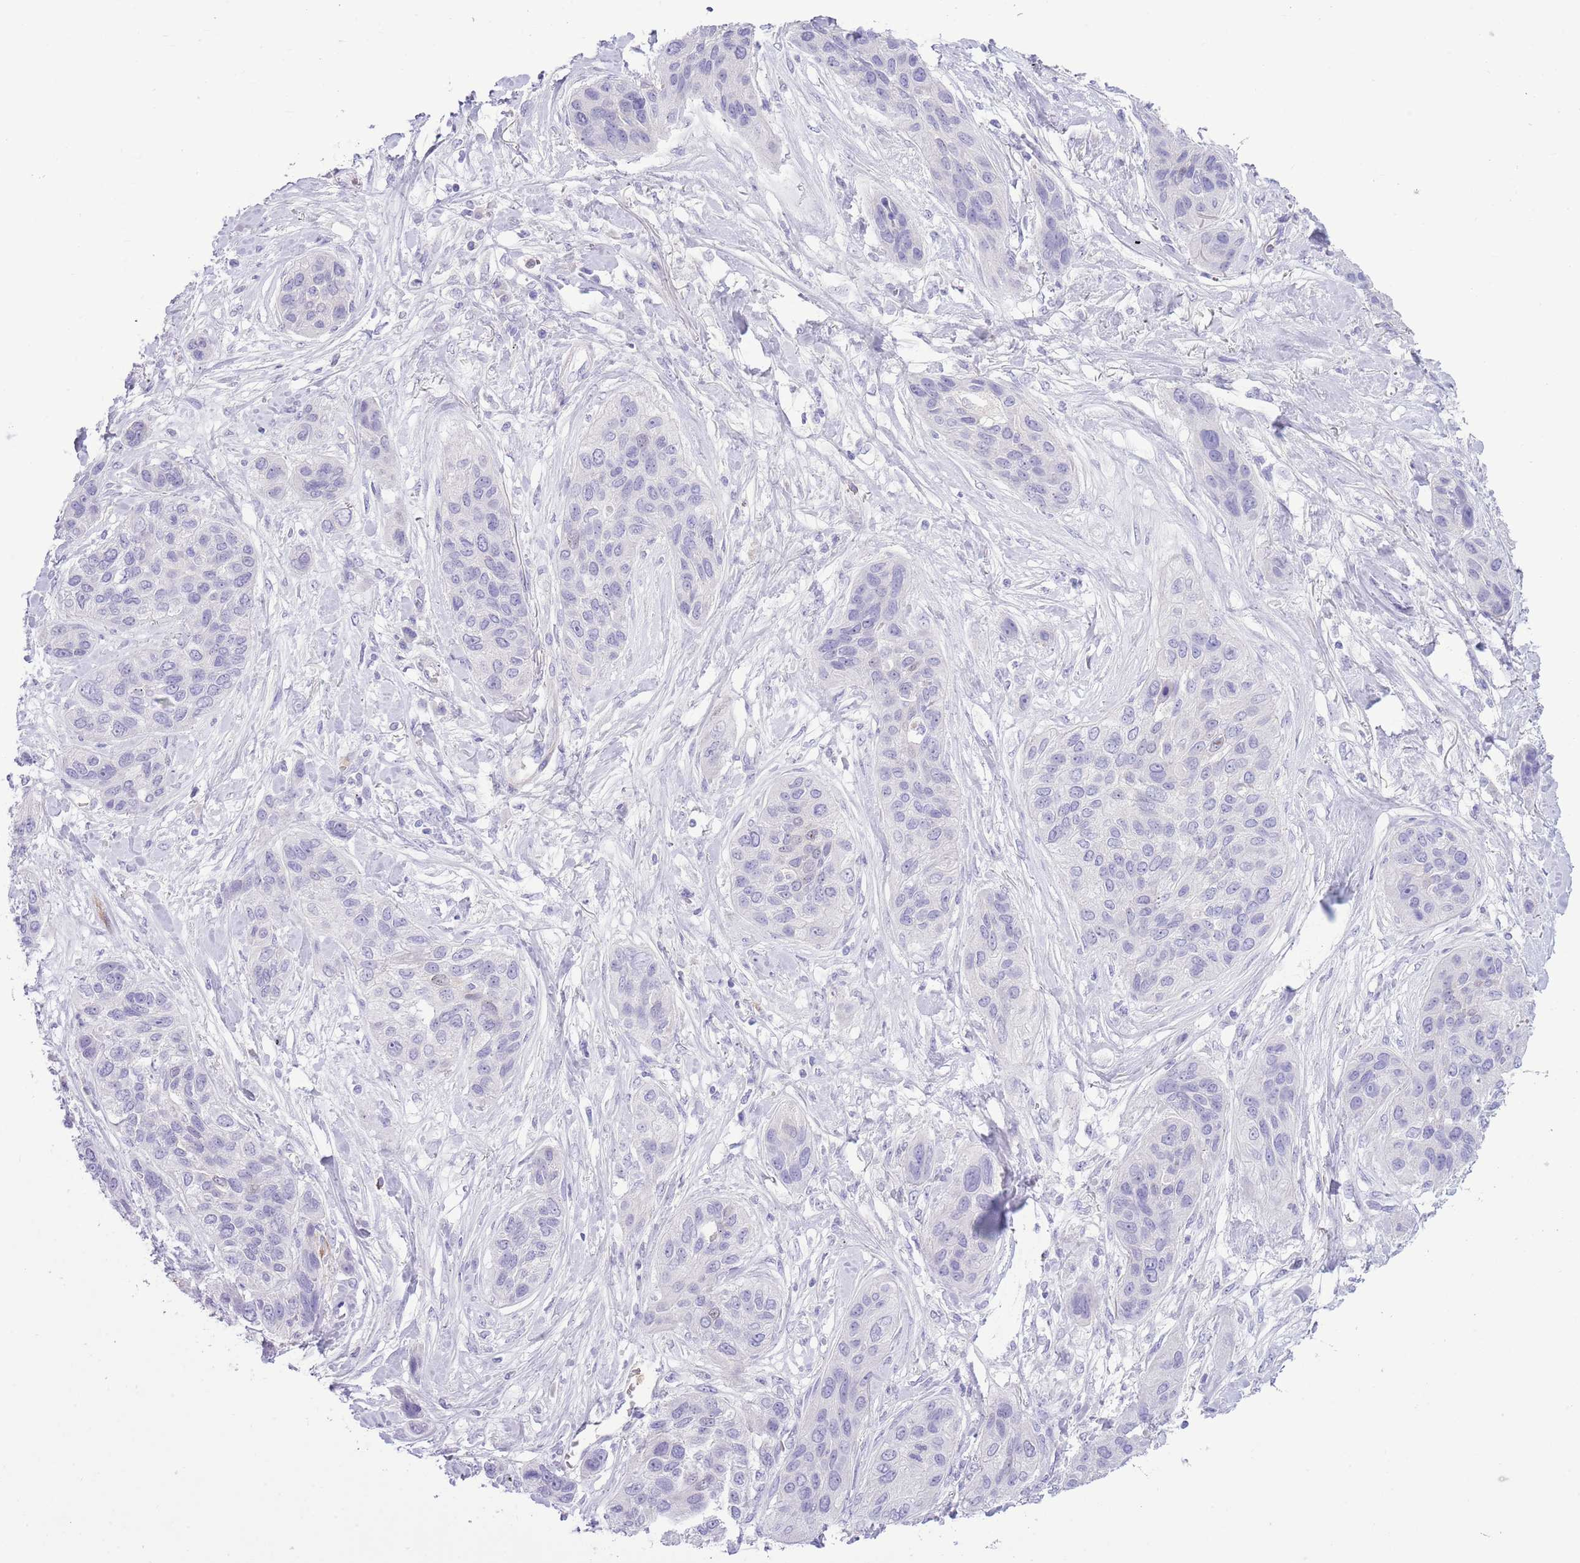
{"staining": {"intensity": "negative", "quantity": "none", "location": "none"}, "tissue": "lung cancer", "cell_type": "Tumor cells", "image_type": "cancer", "snomed": [{"axis": "morphology", "description": "Squamous cell carcinoma, NOS"}, {"axis": "topography", "description": "Lung"}], "caption": "The immunohistochemistry micrograph has no significant expression in tumor cells of lung cancer (squamous cell carcinoma) tissue.", "gene": "OR6M1", "patient": {"sex": "female", "age": 70}}